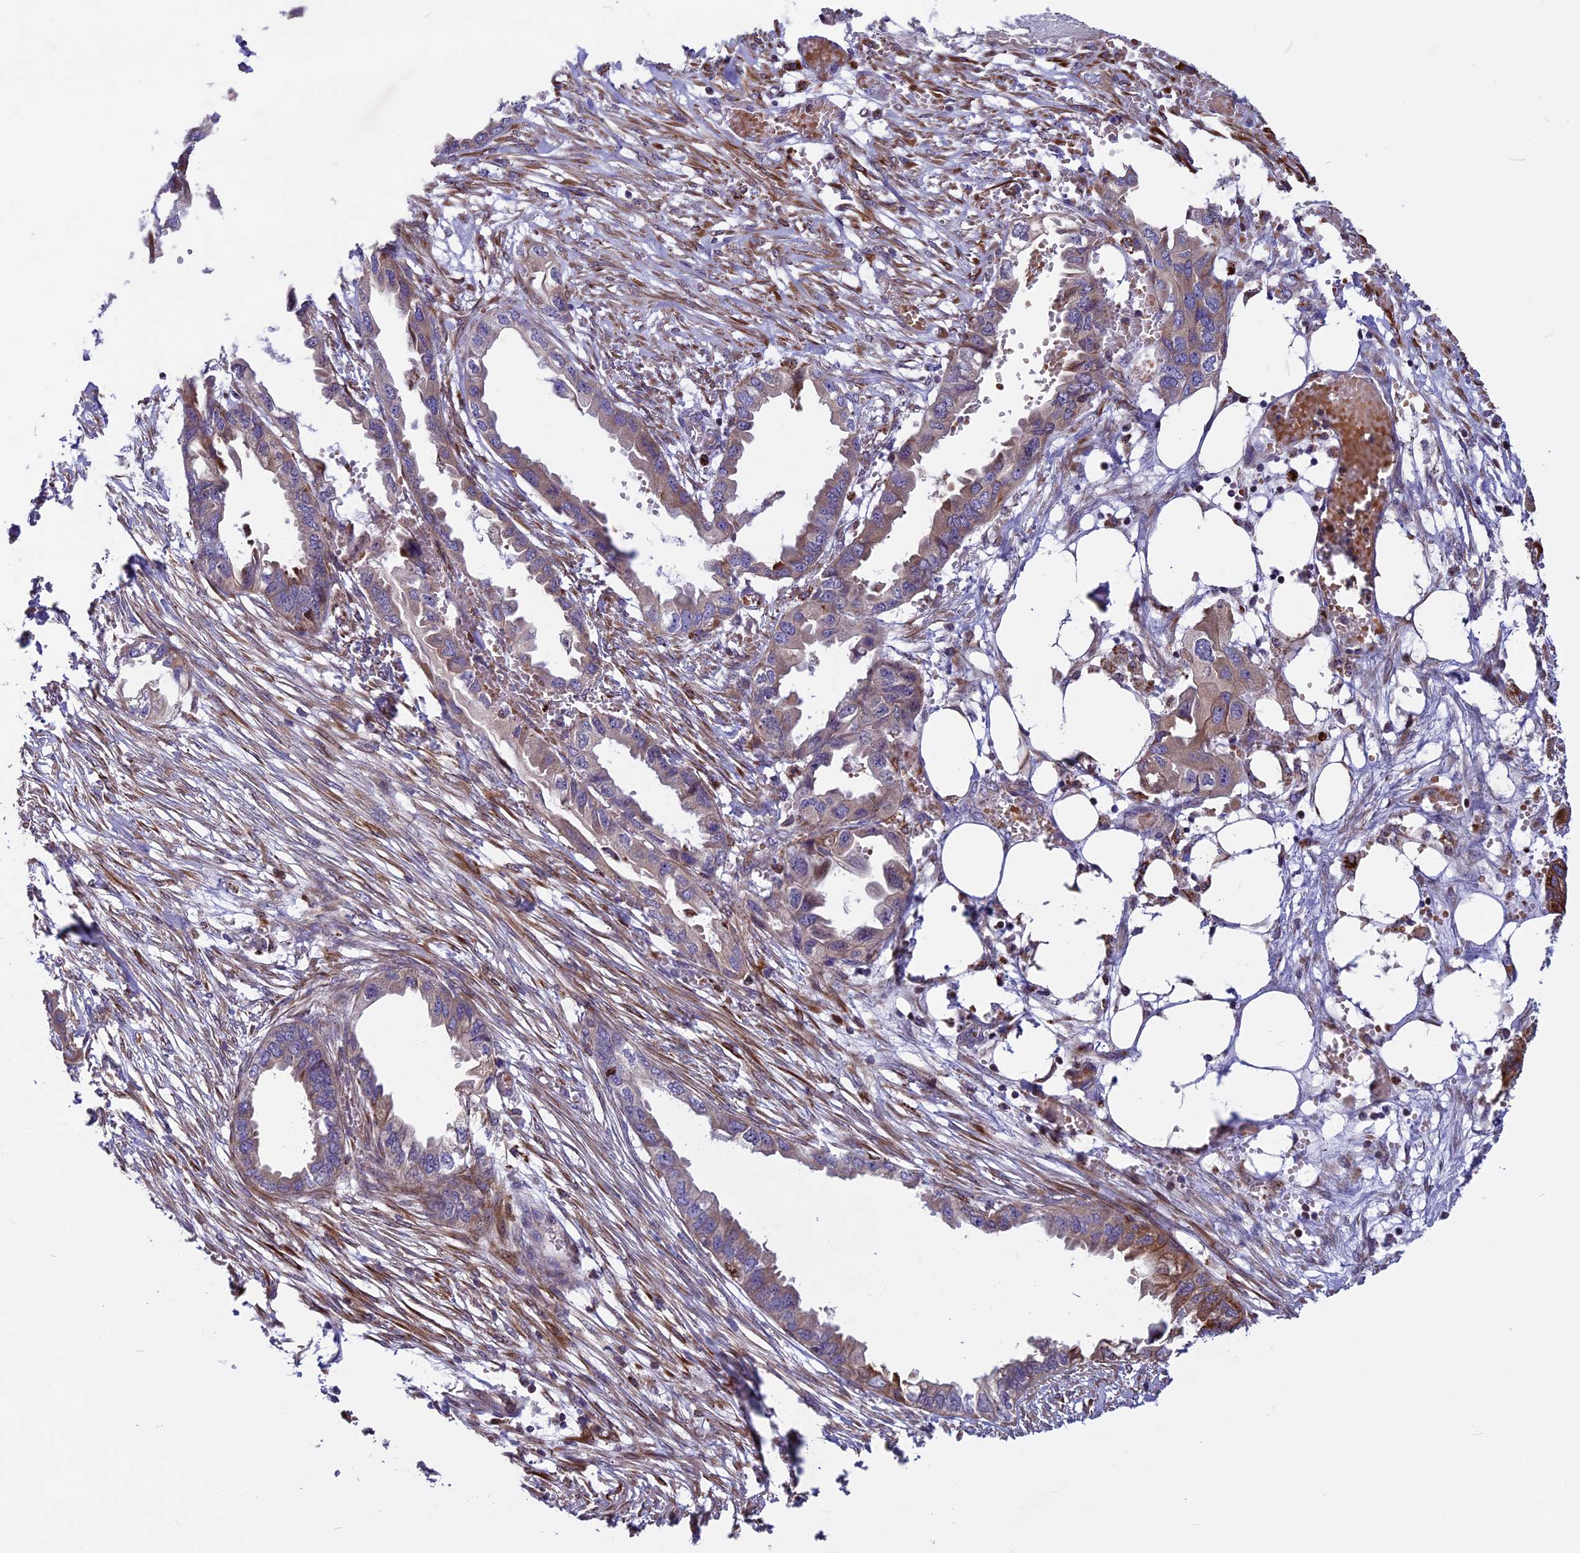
{"staining": {"intensity": "weak", "quantity": "25%-75%", "location": "cytoplasmic/membranous"}, "tissue": "endometrial cancer", "cell_type": "Tumor cells", "image_type": "cancer", "snomed": [{"axis": "morphology", "description": "Adenocarcinoma, NOS"}, {"axis": "morphology", "description": "Adenocarcinoma, metastatic, NOS"}, {"axis": "topography", "description": "Adipose tissue"}, {"axis": "topography", "description": "Endometrium"}], "caption": "DAB immunohistochemical staining of human endometrial cancer shows weak cytoplasmic/membranous protein positivity in approximately 25%-75% of tumor cells. Nuclei are stained in blue.", "gene": "MIEF2", "patient": {"sex": "female", "age": 67}}